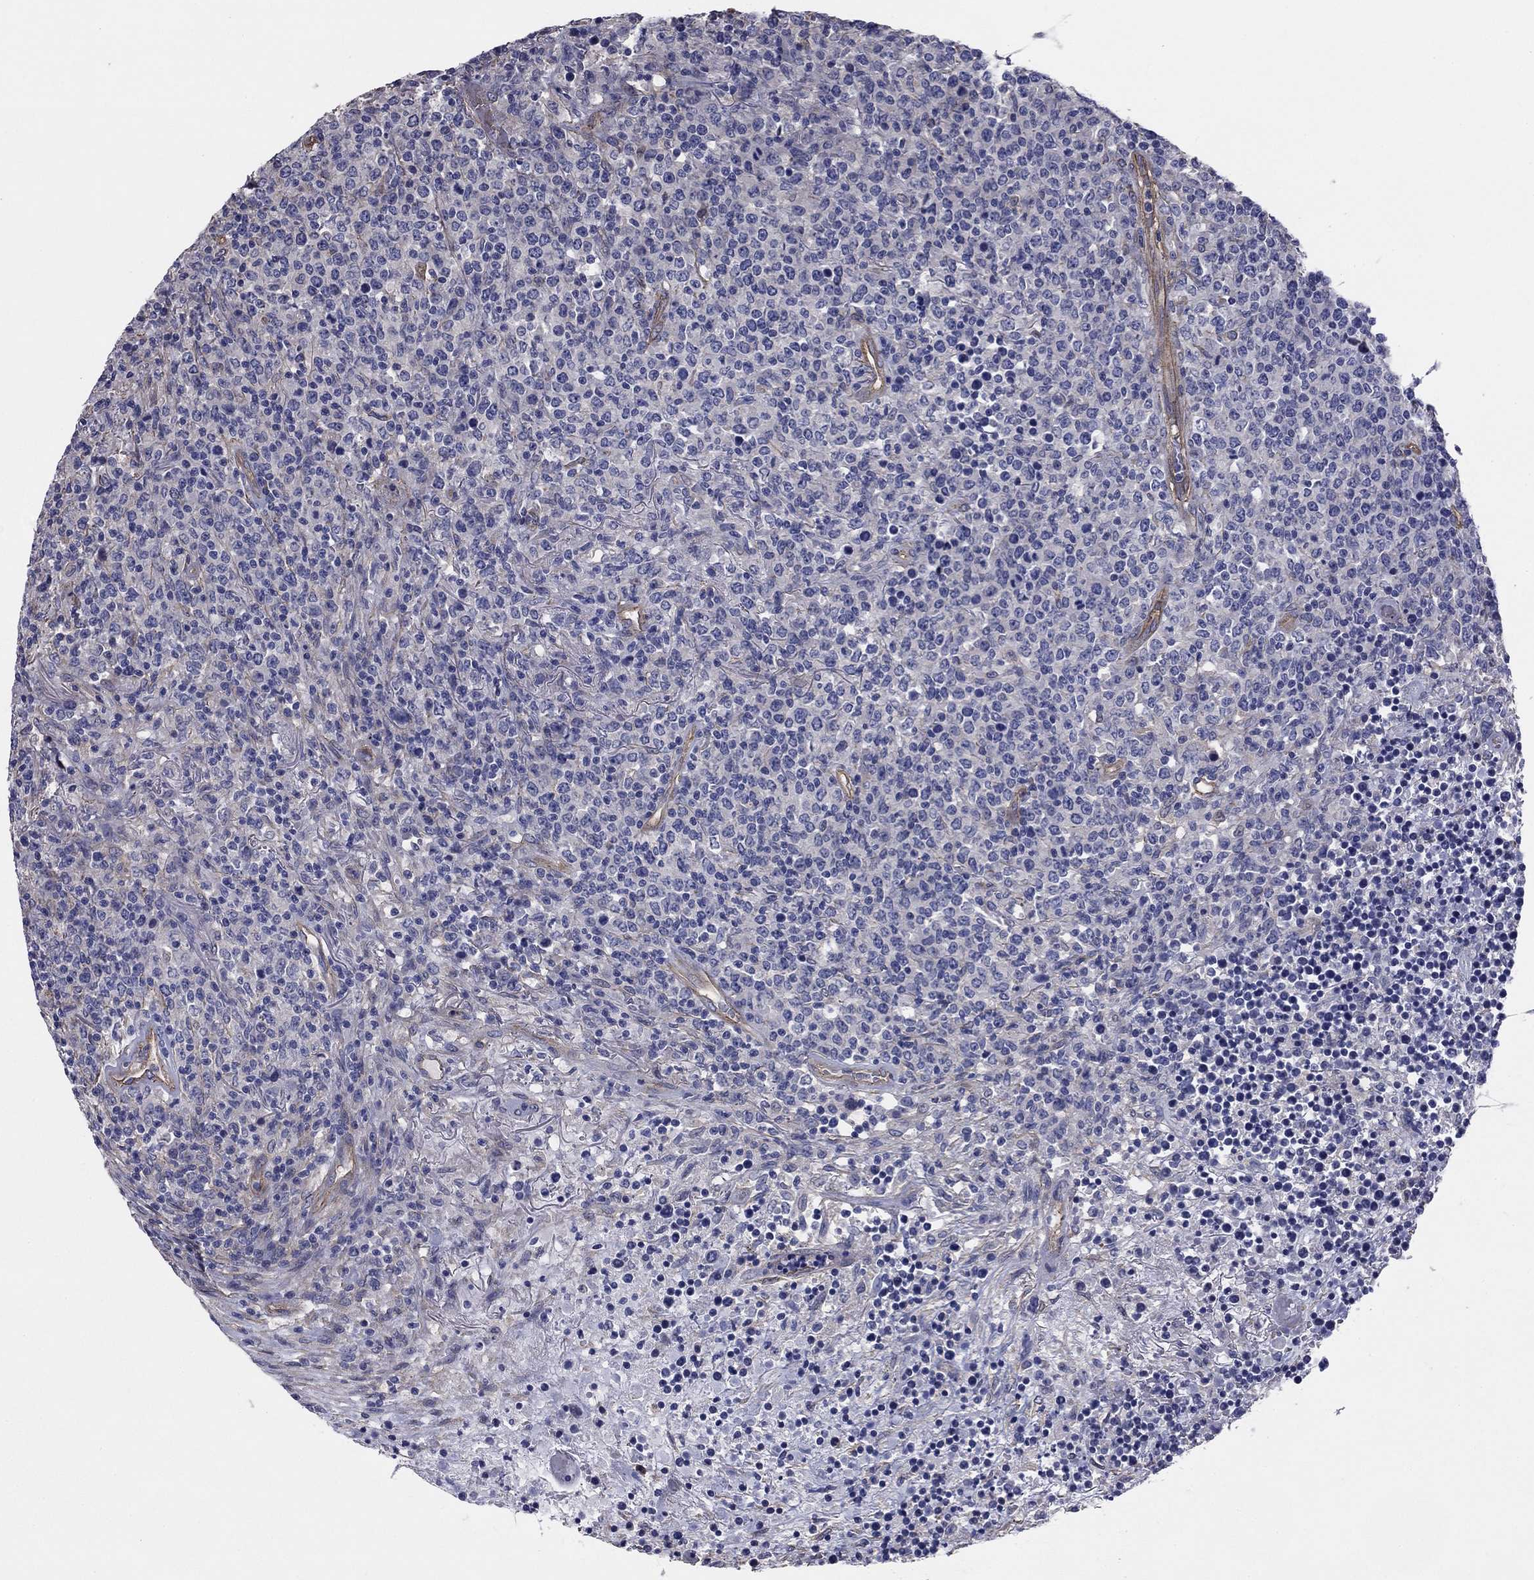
{"staining": {"intensity": "negative", "quantity": "none", "location": "none"}, "tissue": "lymphoma", "cell_type": "Tumor cells", "image_type": "cancer", "snomed": [{"axis": "morphology", "description": "Malignant lymphoma, non-Hodgkin's type, High grade"}, {"axis": "topography", "description": "Lung"}], "caption": "Immunohistochemical staining of human malignant lymphoma, non-Hodgkin's type (high-grade) displays no significant staining in tumor cells.", "gene": "TCHH", "patient": {"sex": "male", "age": 79}}